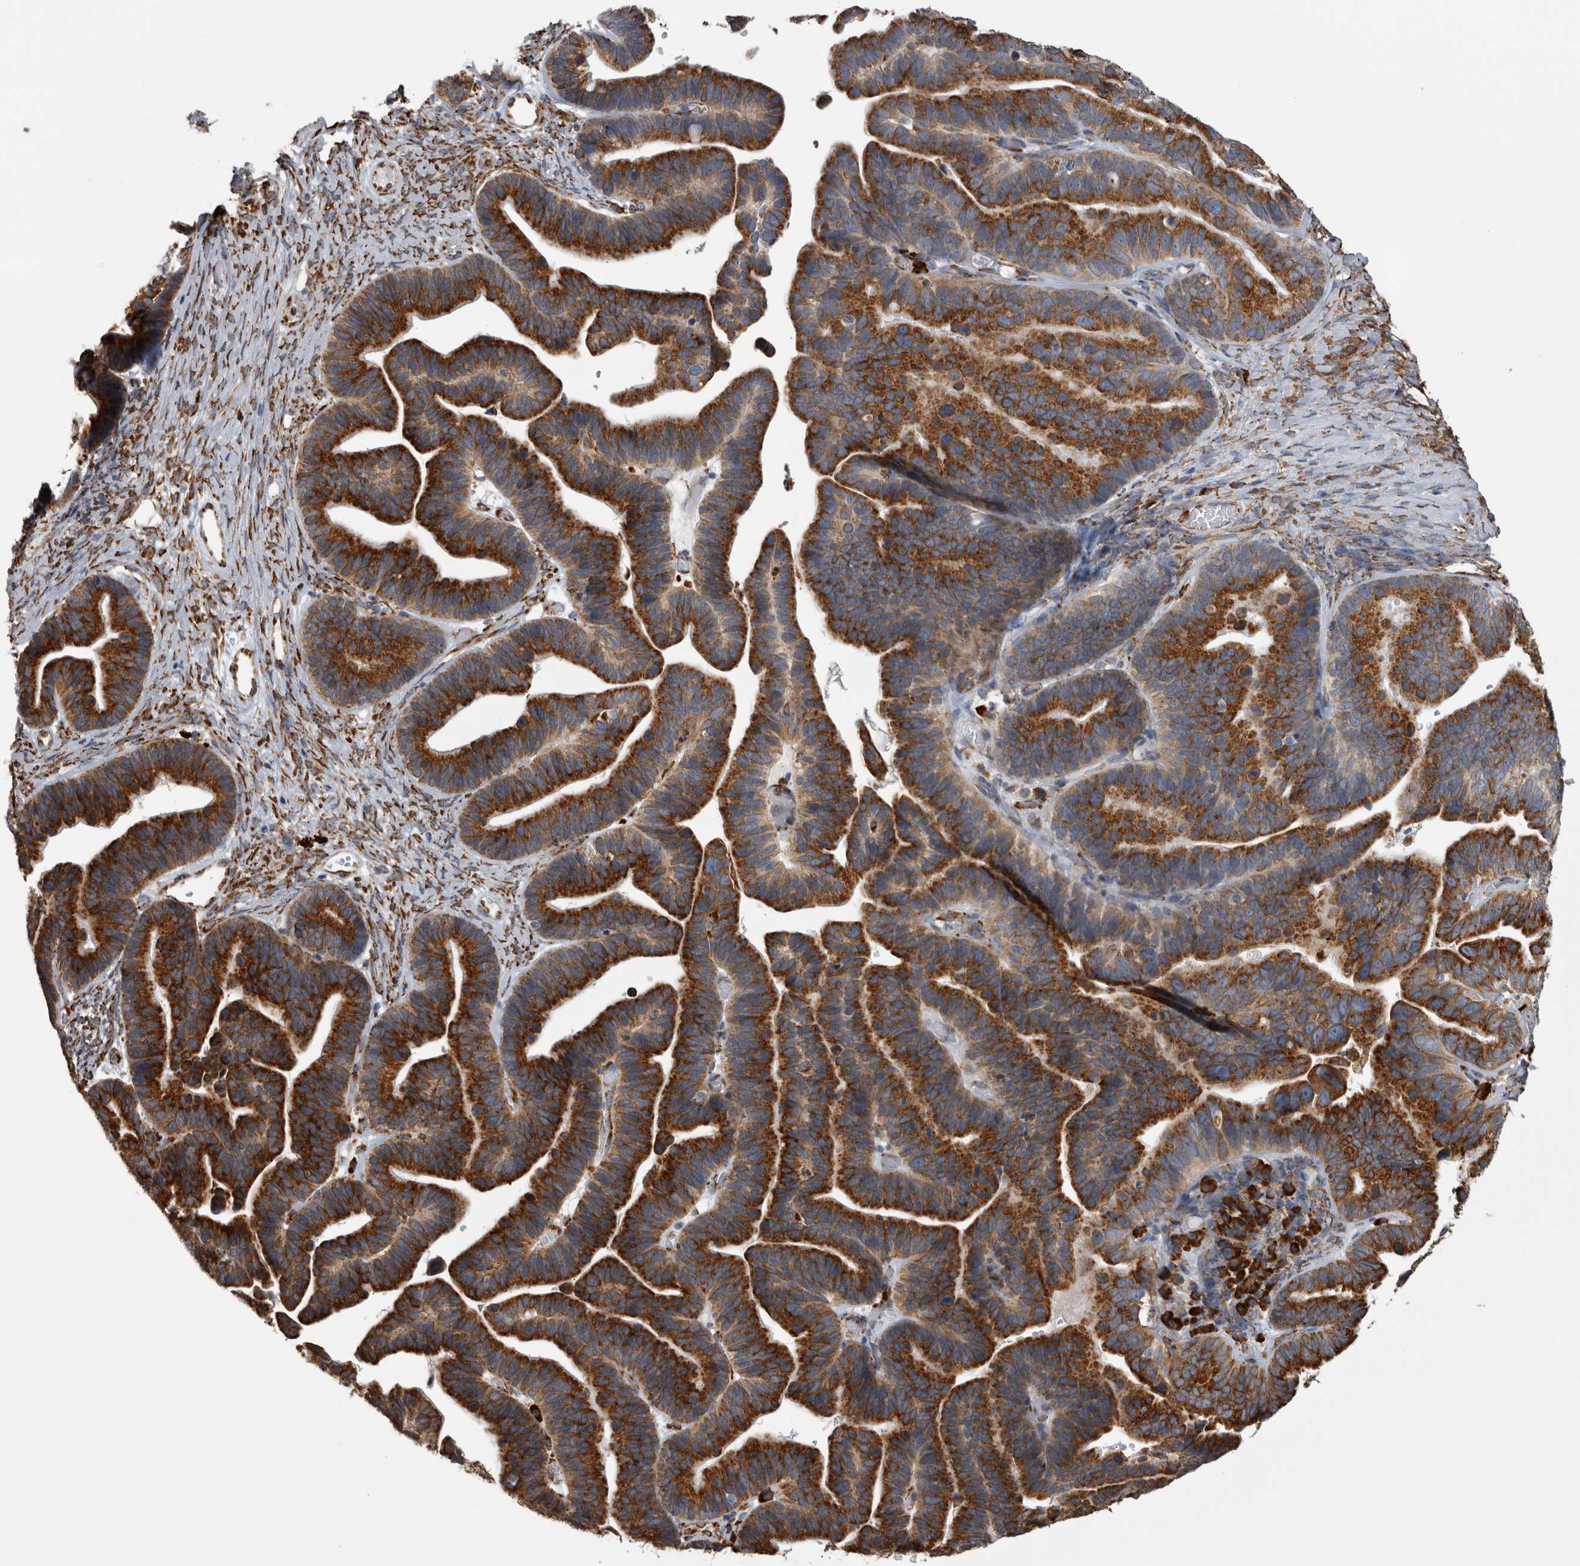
{"staining": {"intensity": "strong", "quantity": ">75%", "location": "cytoplasmic/membranous"}, "tissue": "ovarian cancer", "cell_type": "Tumor cells", "image_type": "cancer", "snomed": [{"axis": "morphology", "description": "Cystadenocarcinoma, serous, NOS"}, {"axis": "topography", "description": "Ovary"}], "caption": "Brown immunohistochemical staining in human ovarian cancer (serous cystadenocarcinoma) demonstrates strong cytoplasmic/membranous positivity in about >75% of tumor cells. (IHC, brightfield microscopy, high magnification).", "gene": "FHIP2B", "patient": {"sex": "female", "age": 56}}